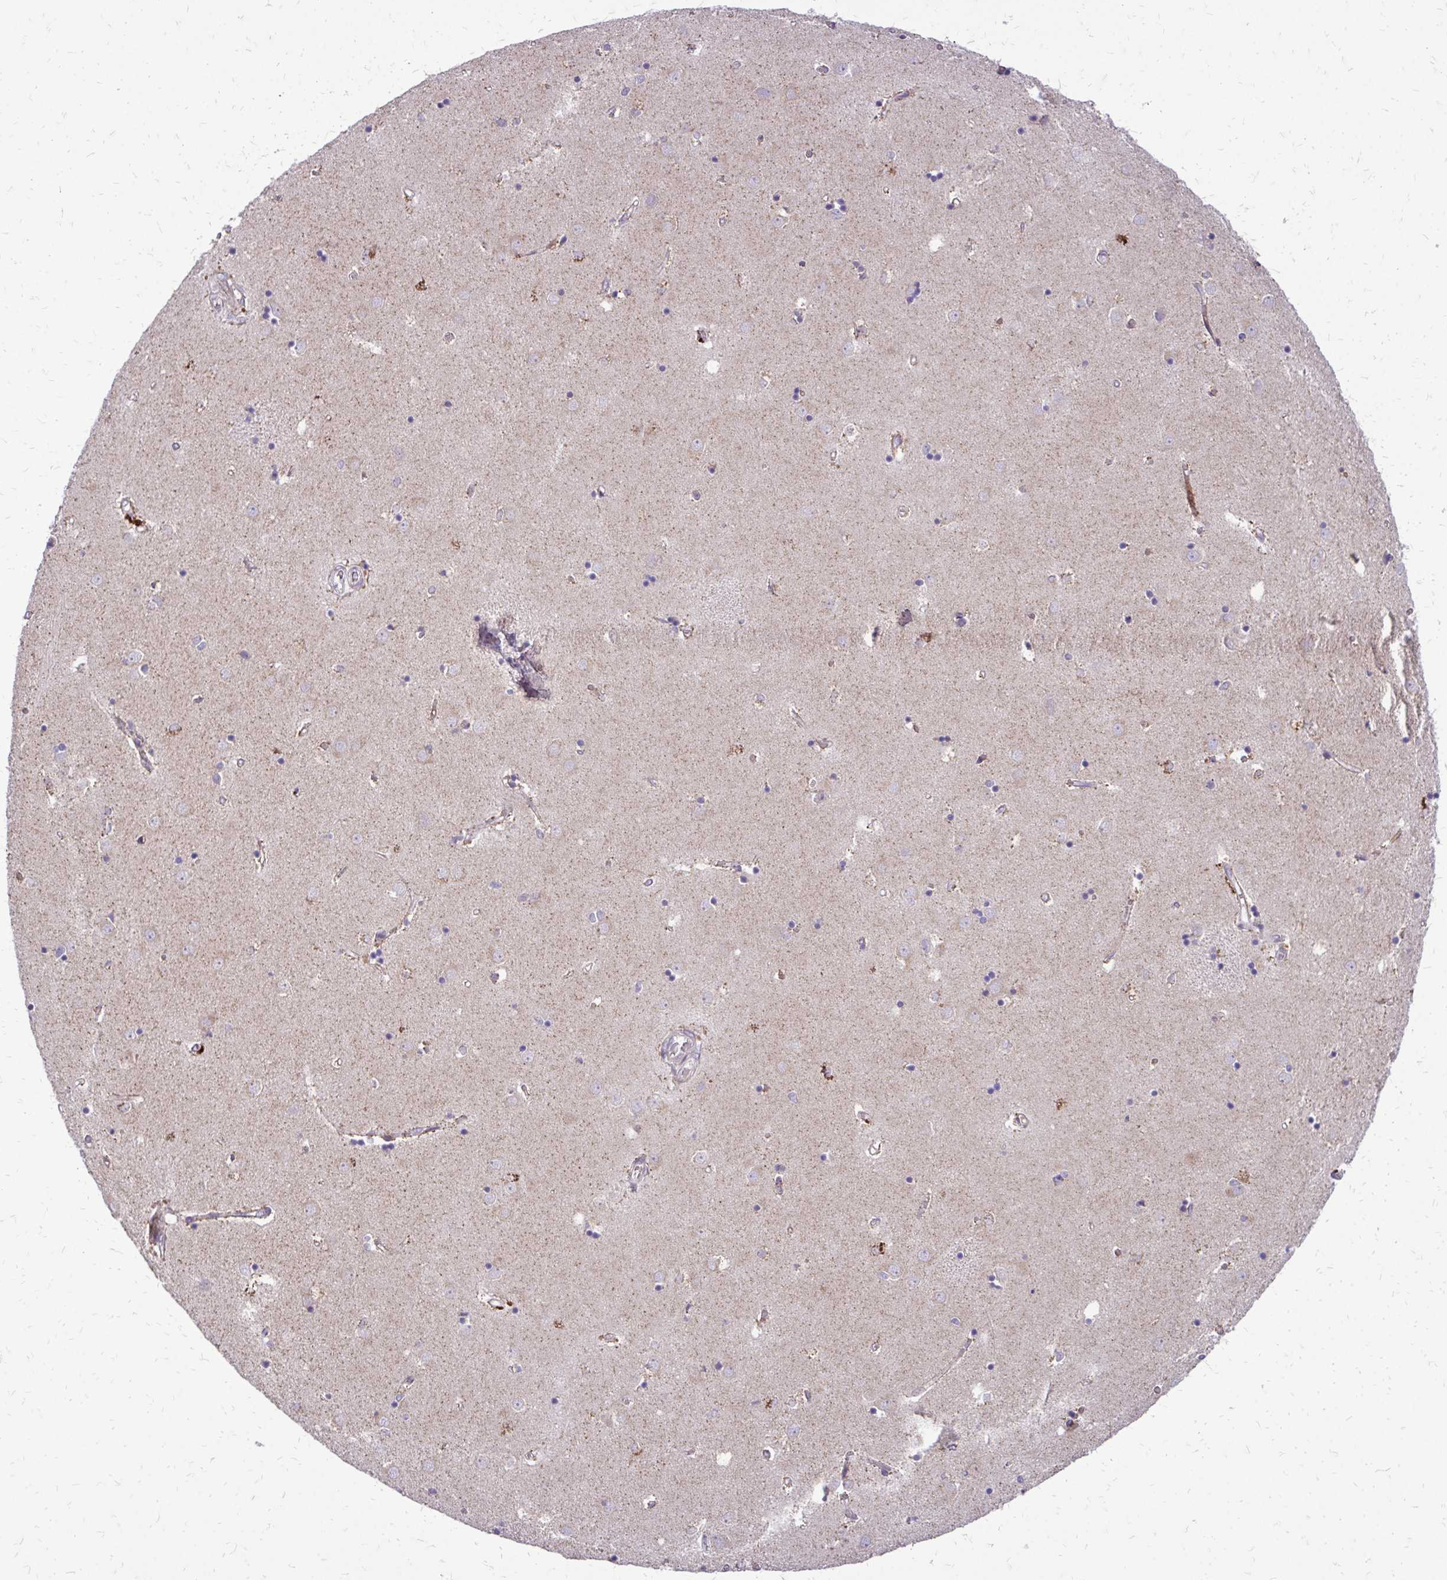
{"staining": {"intensity": "negative", "quantity": "none", "location": "none"}, "tissue": "caudate", "cell_type": "Glial cells", "image_type": "normal", "snomed": [{"axis": "morphology", "description": "Normal tissue, NOS"}, {"axis": "topography", "description": "Lateral ventricle wall"}], "caption": "Normal caudate was stained to show a protein in brown. There is no significant staining in glial cells.", "gene": "FUNDC2", "patient": {"sex": "male", "age": 54}}